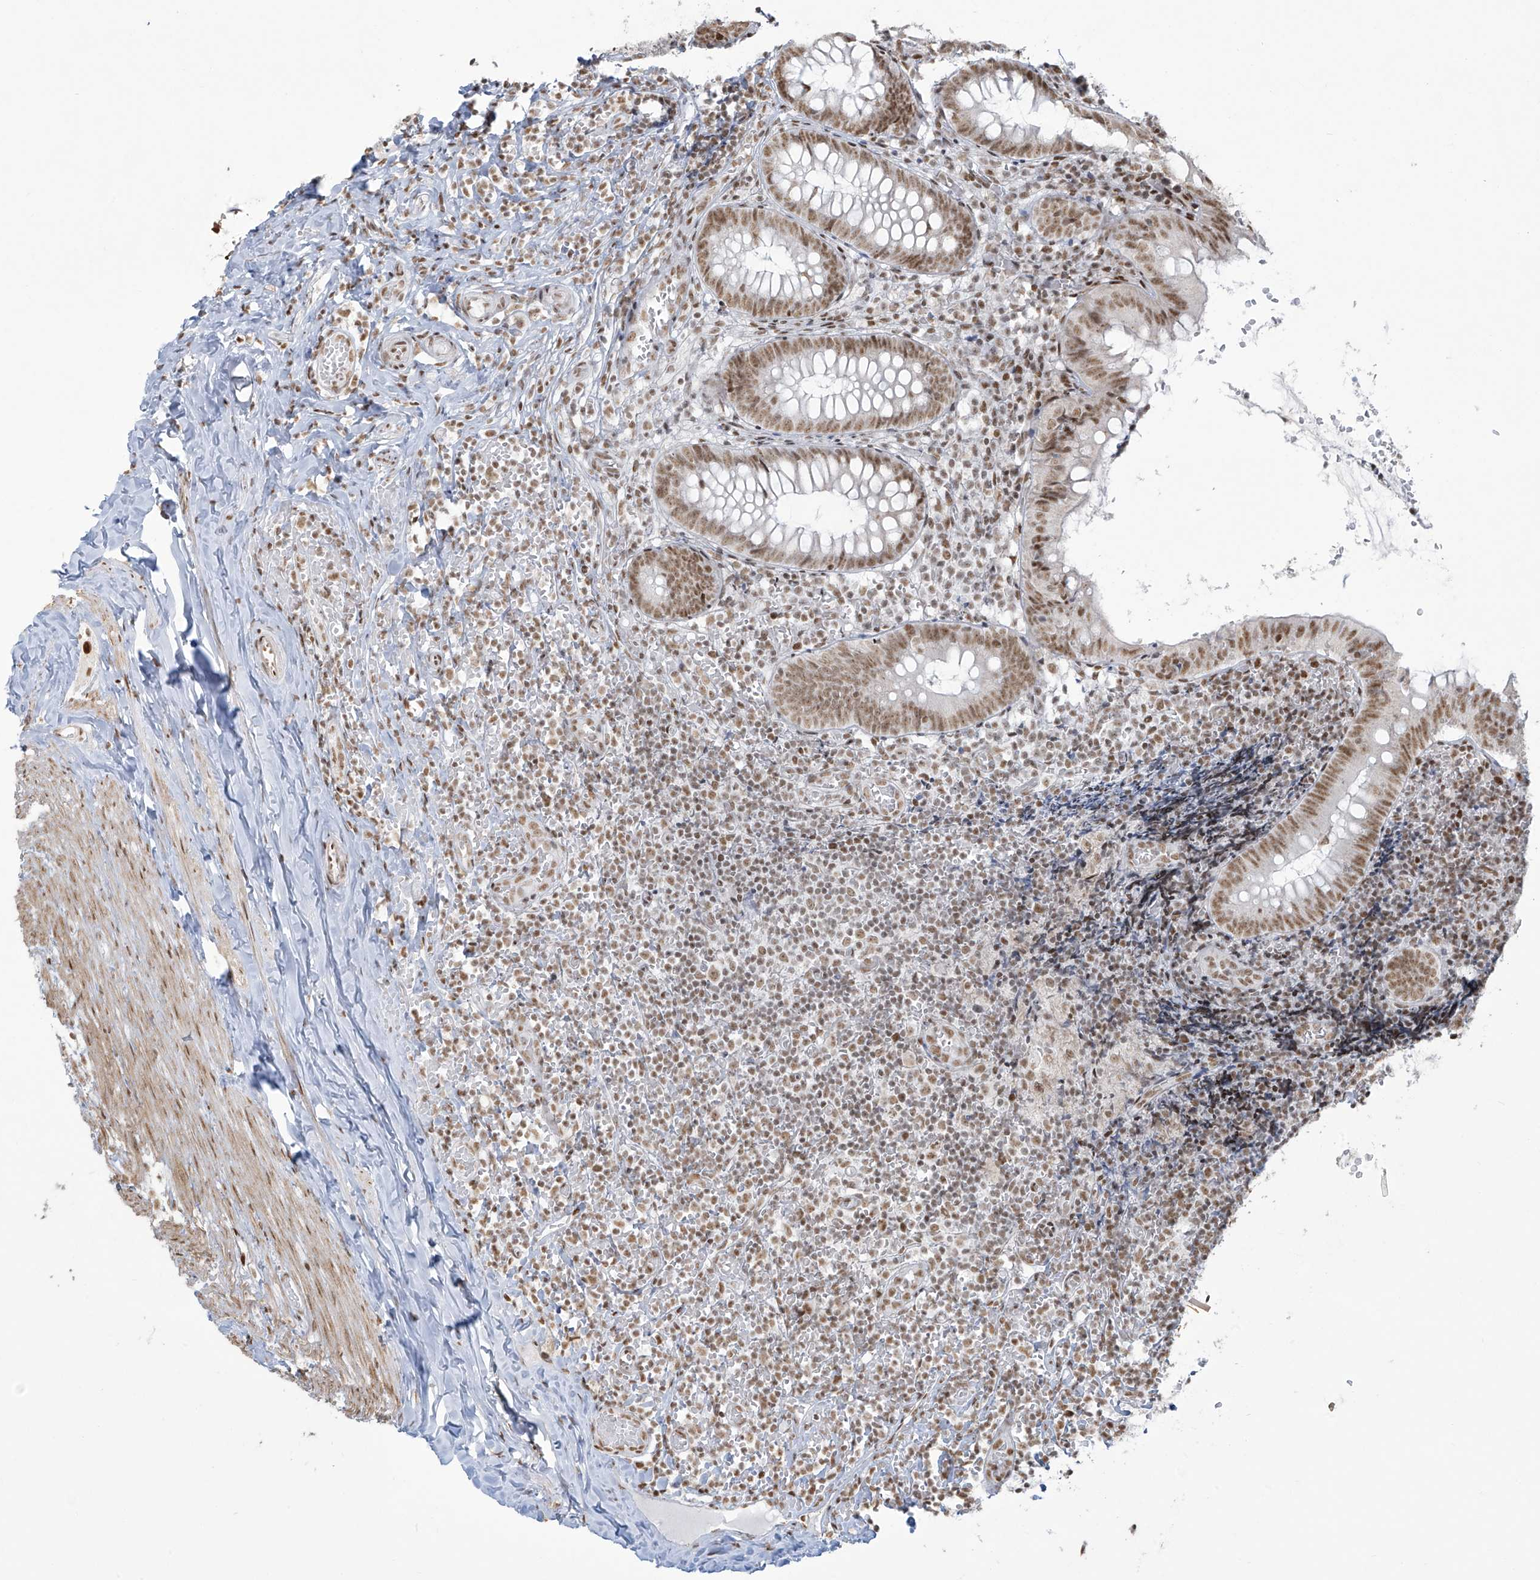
{"staining": {"intensity": "moderate", "quantity": ">75%", "location": "nuclear"}, "tissue": "appendix", "cell_type": "Glandular cells", "image_type": "normal", "snomed": [{"axis": "morphology", "description": "Normal tissue, NOS"}, {"axis": "topography", "description": "Appendix"}], "caption": "Immunohistochemistry of benign appendix reveals medium levels of moderate nuclear positivity in approximately >75% of glandular cells.", "gene": "MS4A6A", "patient": {"sex": "male", "age": 8}}